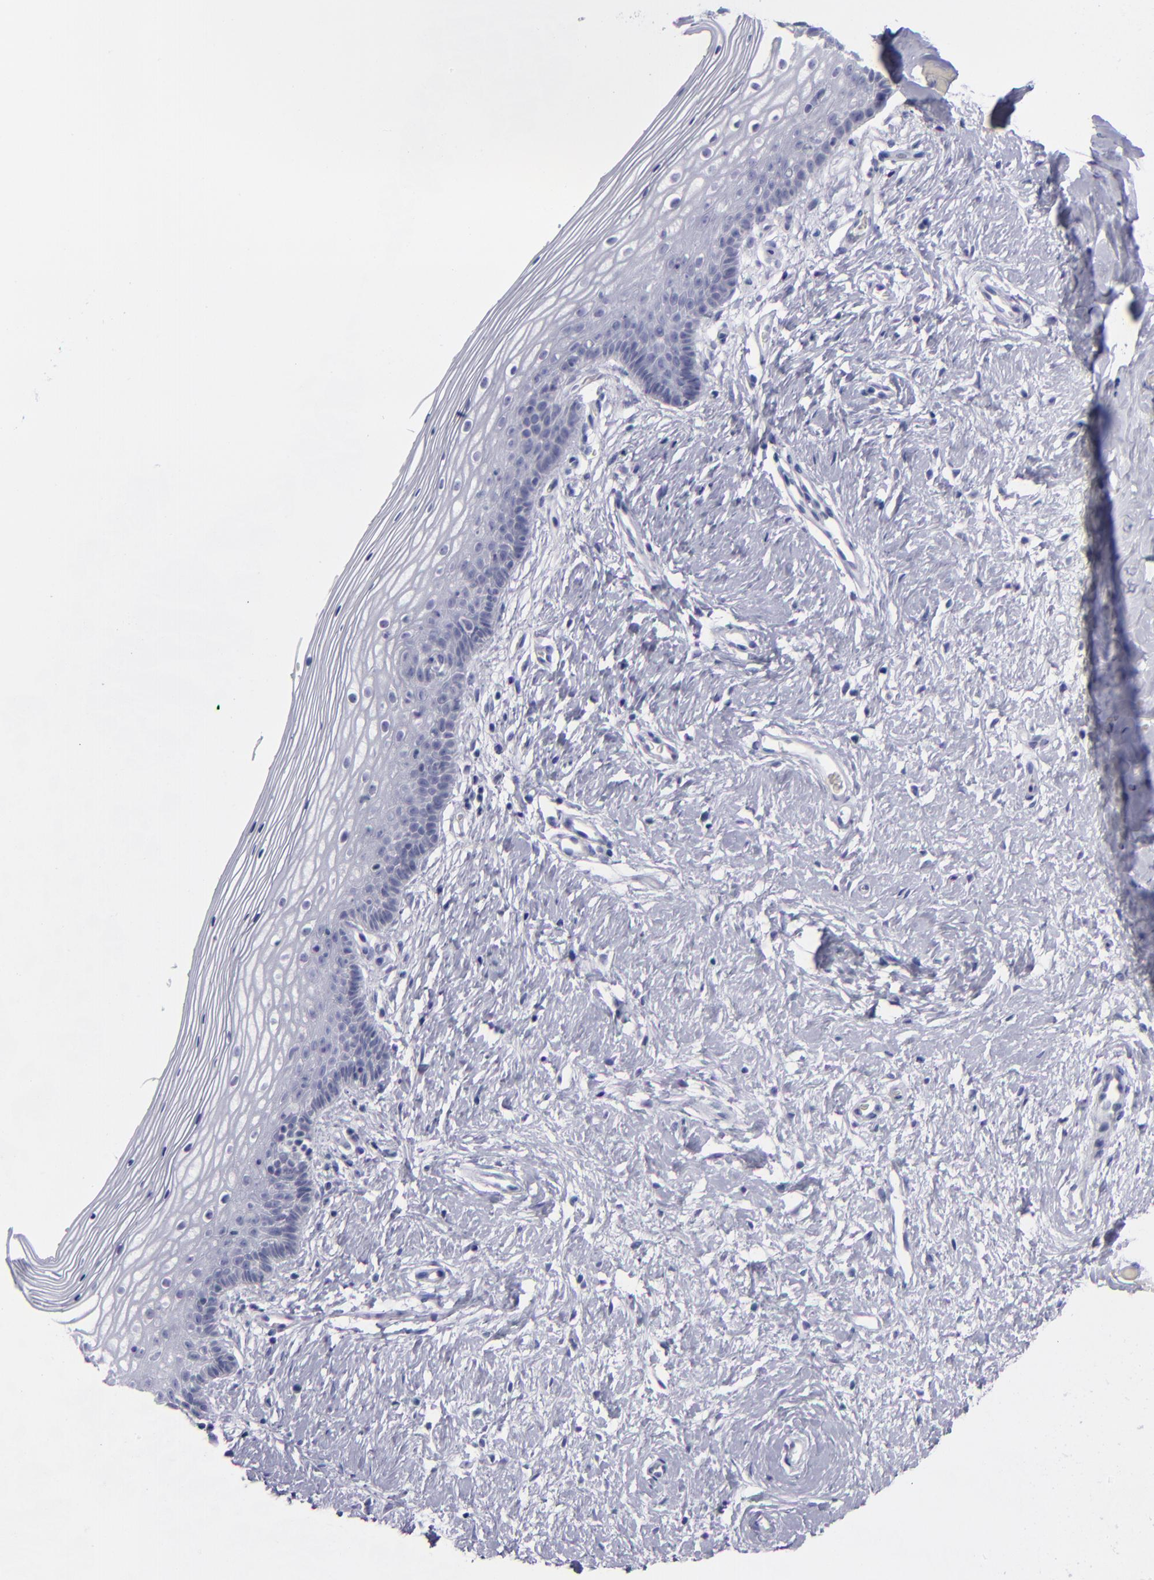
{"staining": {"intensity": "moderate", "quantity": "<25%", "location": "nuclear"}, "tissue": "vagina", "cell_type": "Squamous epithelial cells", "image_type": "normal", "snomed": [{"axis": "morphology", "description": "Normal tissue, NOS"}, {"axis": "topography", "description": "Vagina"}], "caption": "A low amount of moderate nuclear expression is appreciated in approximately <25% of squamous epithelial cells in normal vagina. The staining was performed using DAB, with brown indicating positive protein expression. Nuclei are stained blue with hematoxylin.", "gene": "AURKA", "patient": {"sex": "female", "age": 46}}